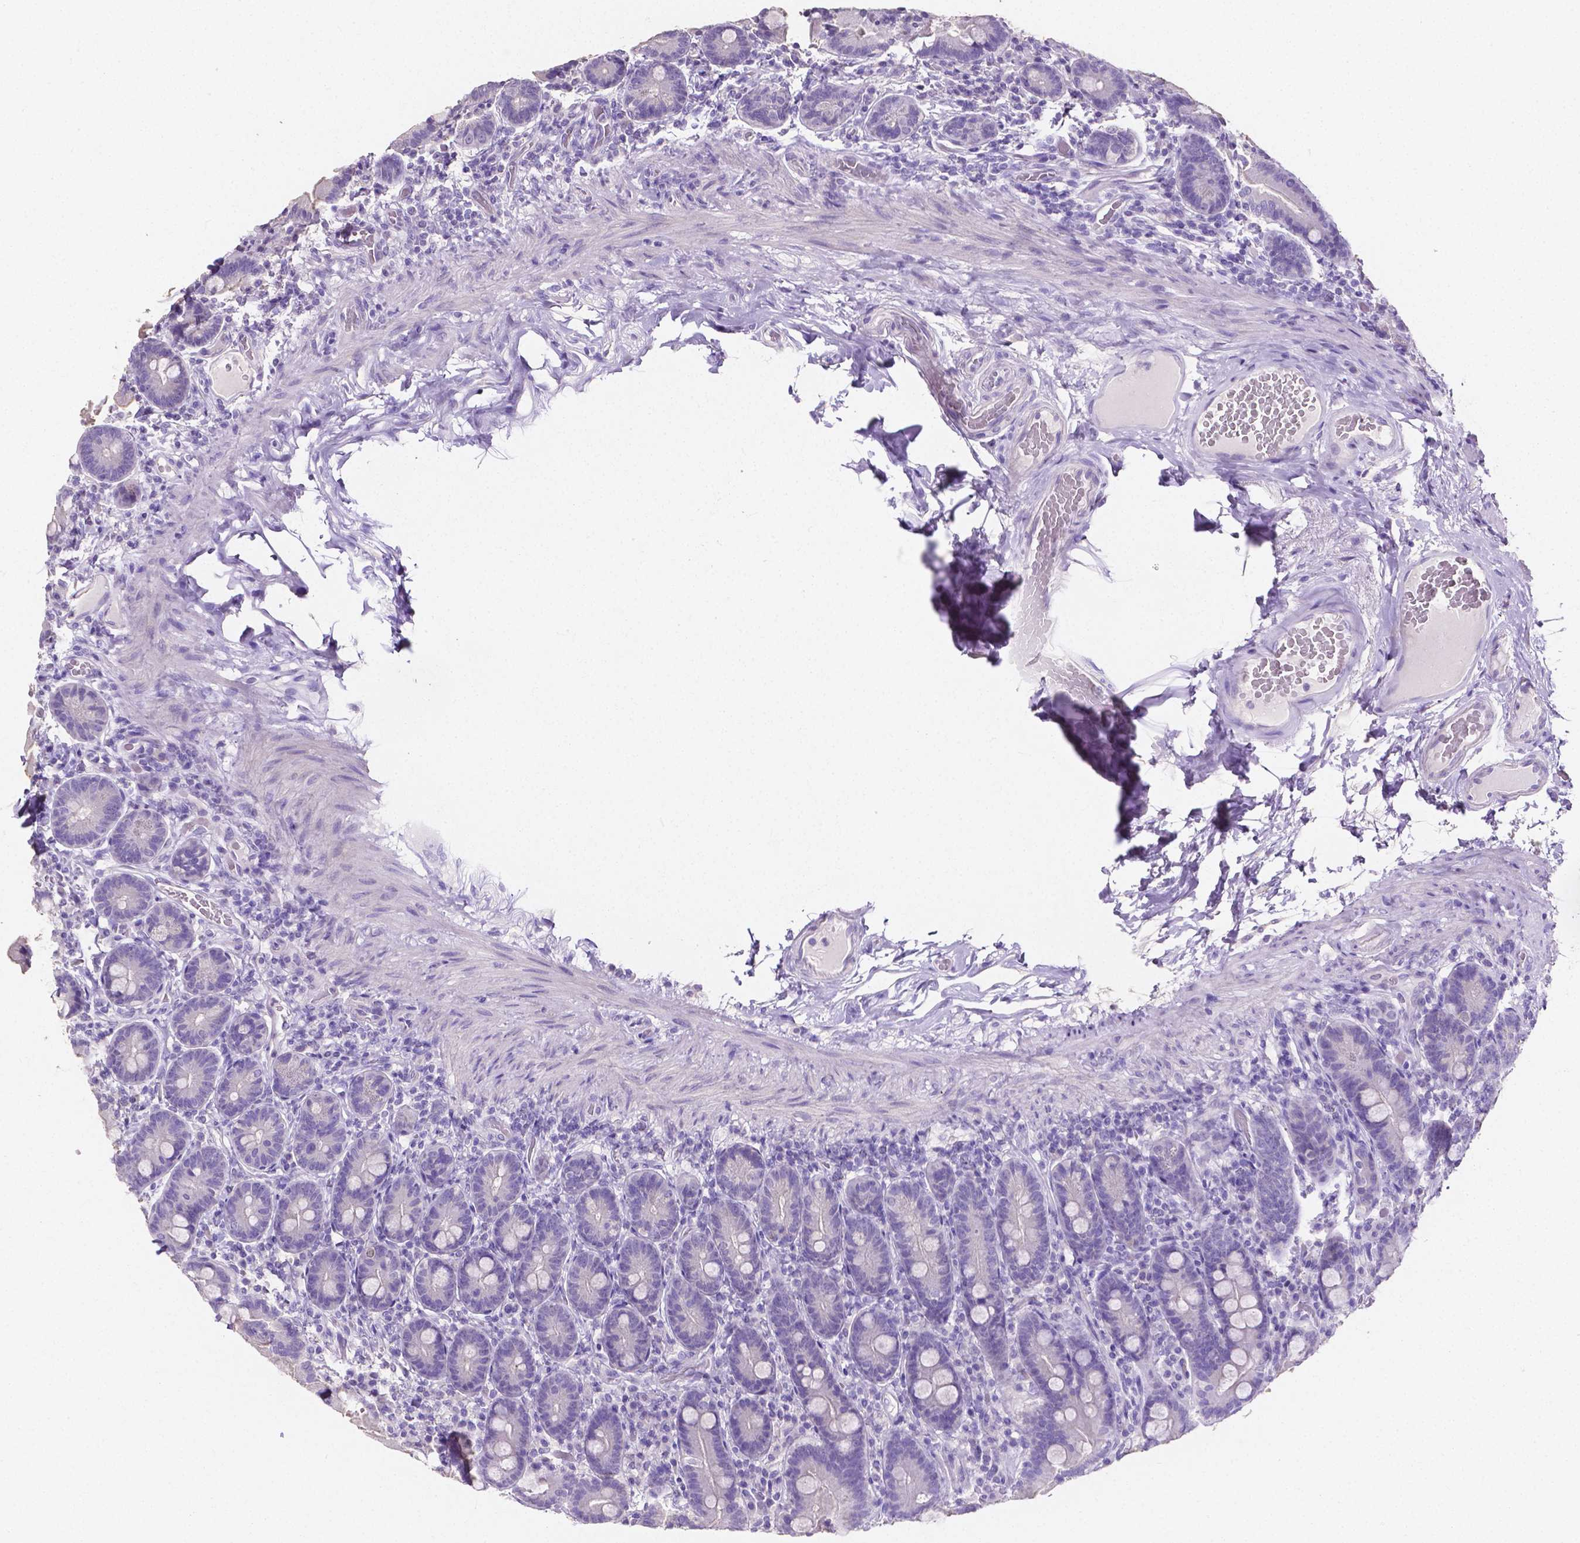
{"staining": {"intensity": "negative", "quantity": "none", "location": "none"}, "tissue": "duodenum", "cell_type": "Glandular cells", "image_type": "normal", "snomed": [{"axis": "morphology", "description": "Normal tissue, NOS"}, {"axis": "topography", "description": "Duodenum"}], "caption": "Duodenum was stained to show a protein in brown. There is no significant expression in glandular cells. Brightfield microscopy of immunohistochemistry (IHC) stained with DAB (3,3'-diaminobenzidine) (brown) and hematoxylin (blue), captured at high magnification.", "gene": "SLC22A2", "patient": {"sex": "female", "age": 62}}